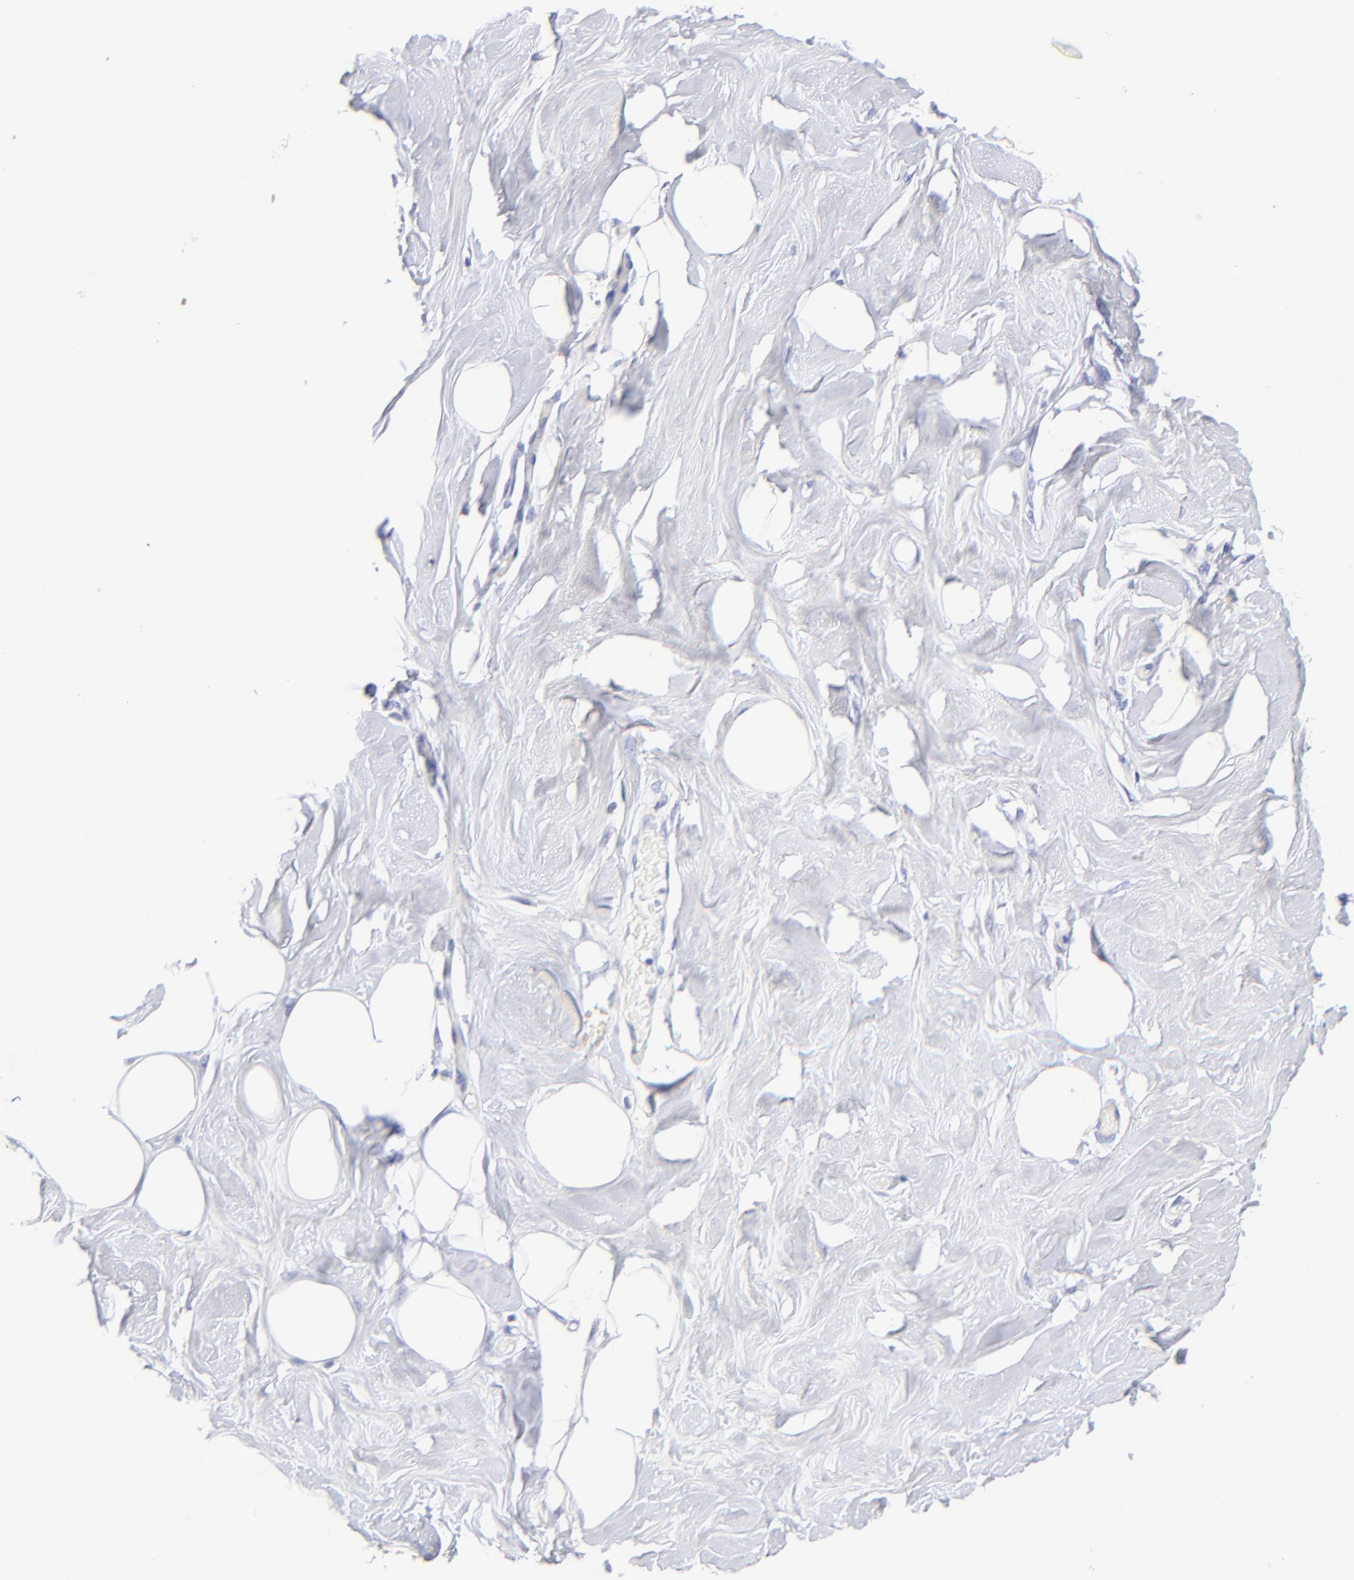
{"staining": {"intensity": "negative", "quantity": "none", "location": "none"}, "tissue": "breast", "cell_type": "Adipocytes", "image_type": "normal", "snomed": [{"axis": "morphology", "description": "Normal tissue, NOS"}, {"axis": "topography", "description": "Breast"}, {"axis": "topography", "description": "Soft tissue"}], "caption": "The photomicrograph demonstrates no staining of adipocytes in benign breast. The staining was performed using DAB (3,3'-diaminobenzidine) to visualize the protein expression in brown, while the nuclei were stained in blue with hematoxylin (Magnification: 20x).", "gene": "HORMAD2", "patient": {"sex": "female", "age": 25}}